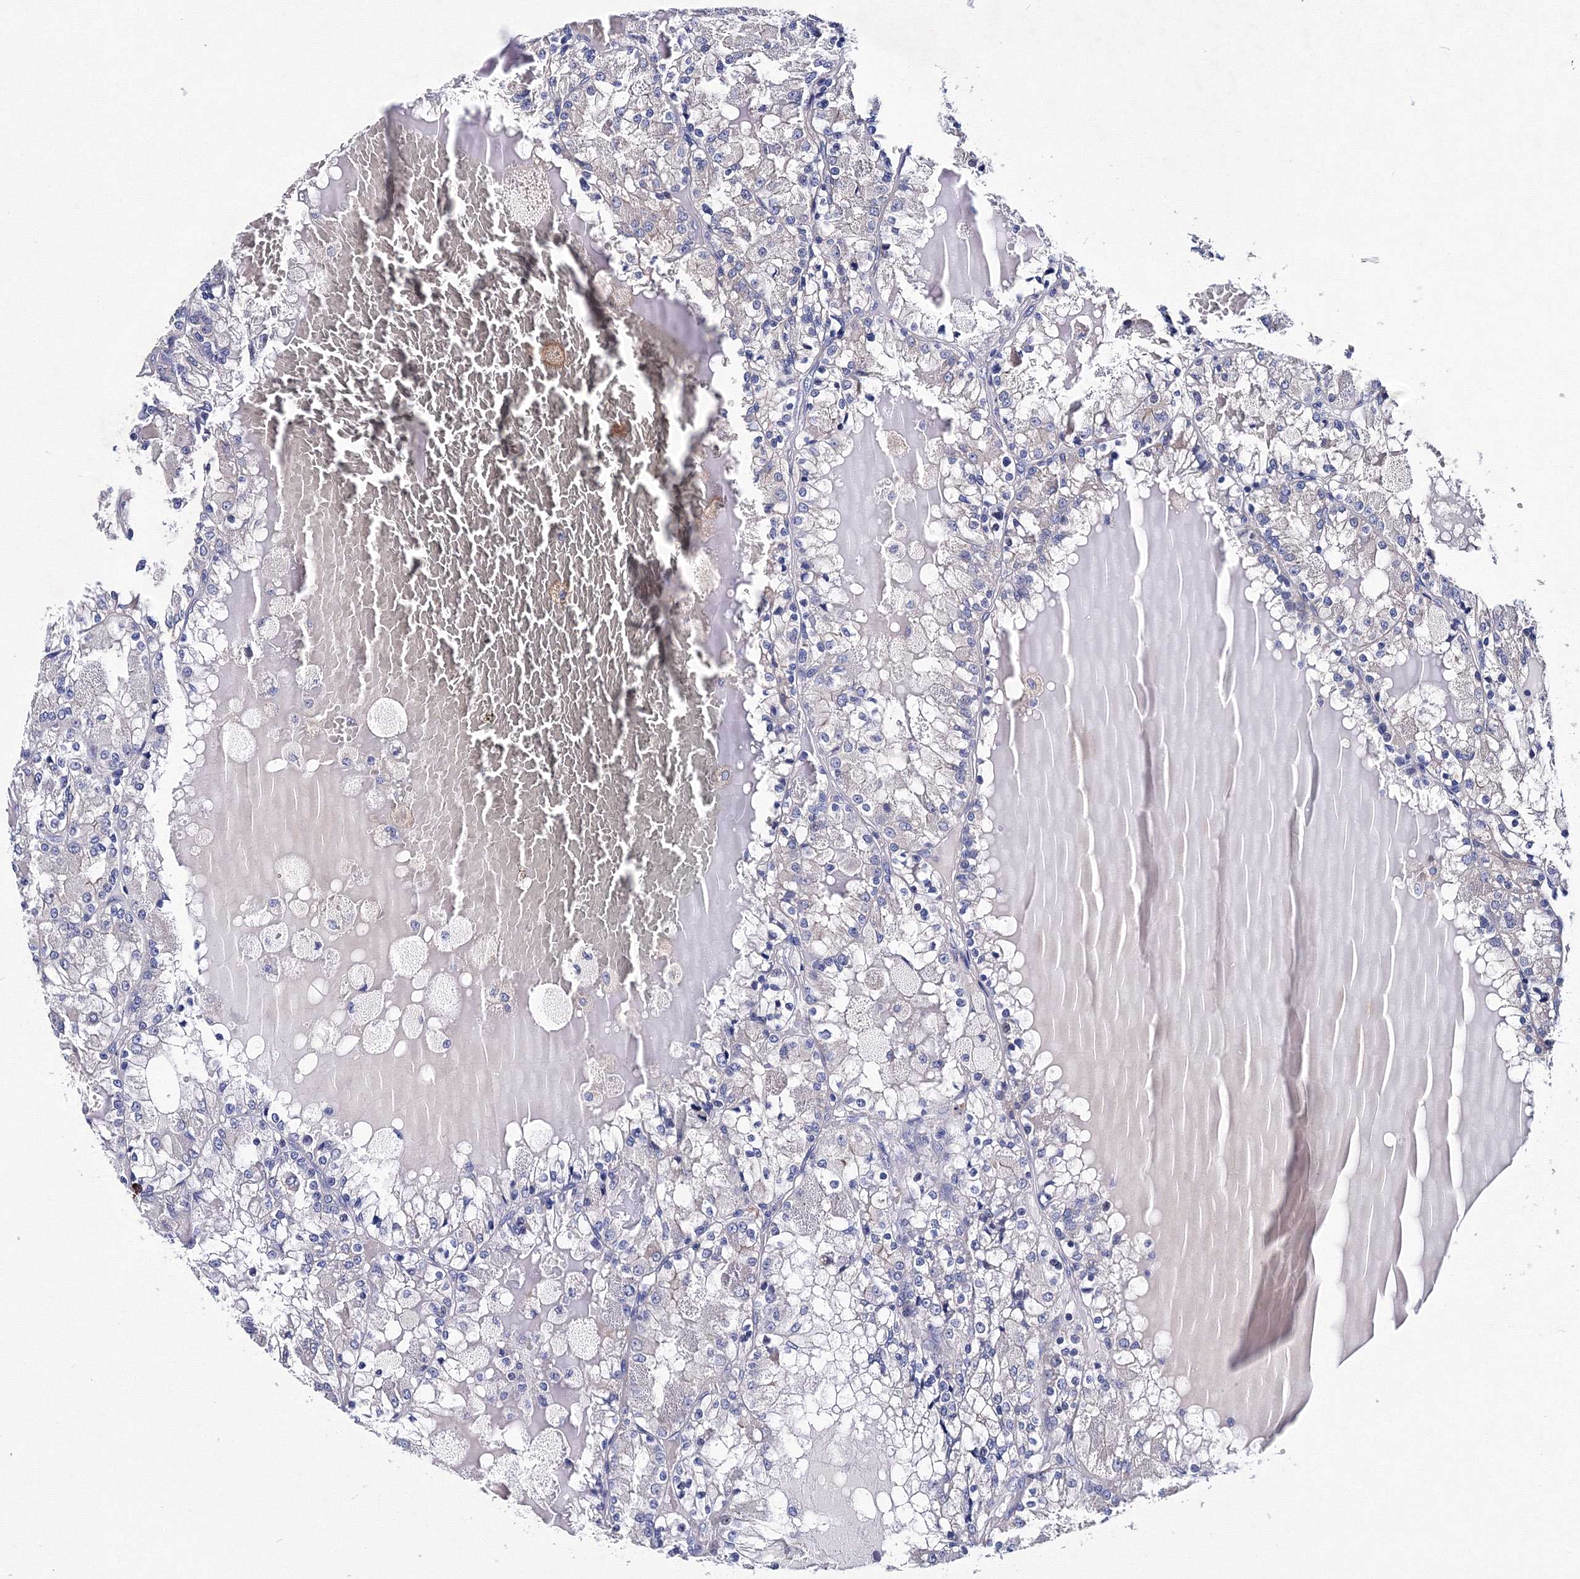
{"staining": {"intensity": "negative", "quantity": "none", "location": "none"}, "tissue": "renal cancer", "cell_type": "Tumor cells", "image_type": "cancer", "snomed": [{"axis": "morphology", "description": "Adenocarcinoma, NOS"}, {"axis": "topography", "description": "Kidney"}], "caption": "Renal adenocarcinoma was stained to show a protein in brown. There is no significant positivity in tumor cells. (Stains: DAB immunohistochemistry (IHC) with hematoxylin counter stain, Microscopy: brightfield microscopy at high magnification).", "gene": "TRPM2", "patient": {"sex": "female", "age": 56}}